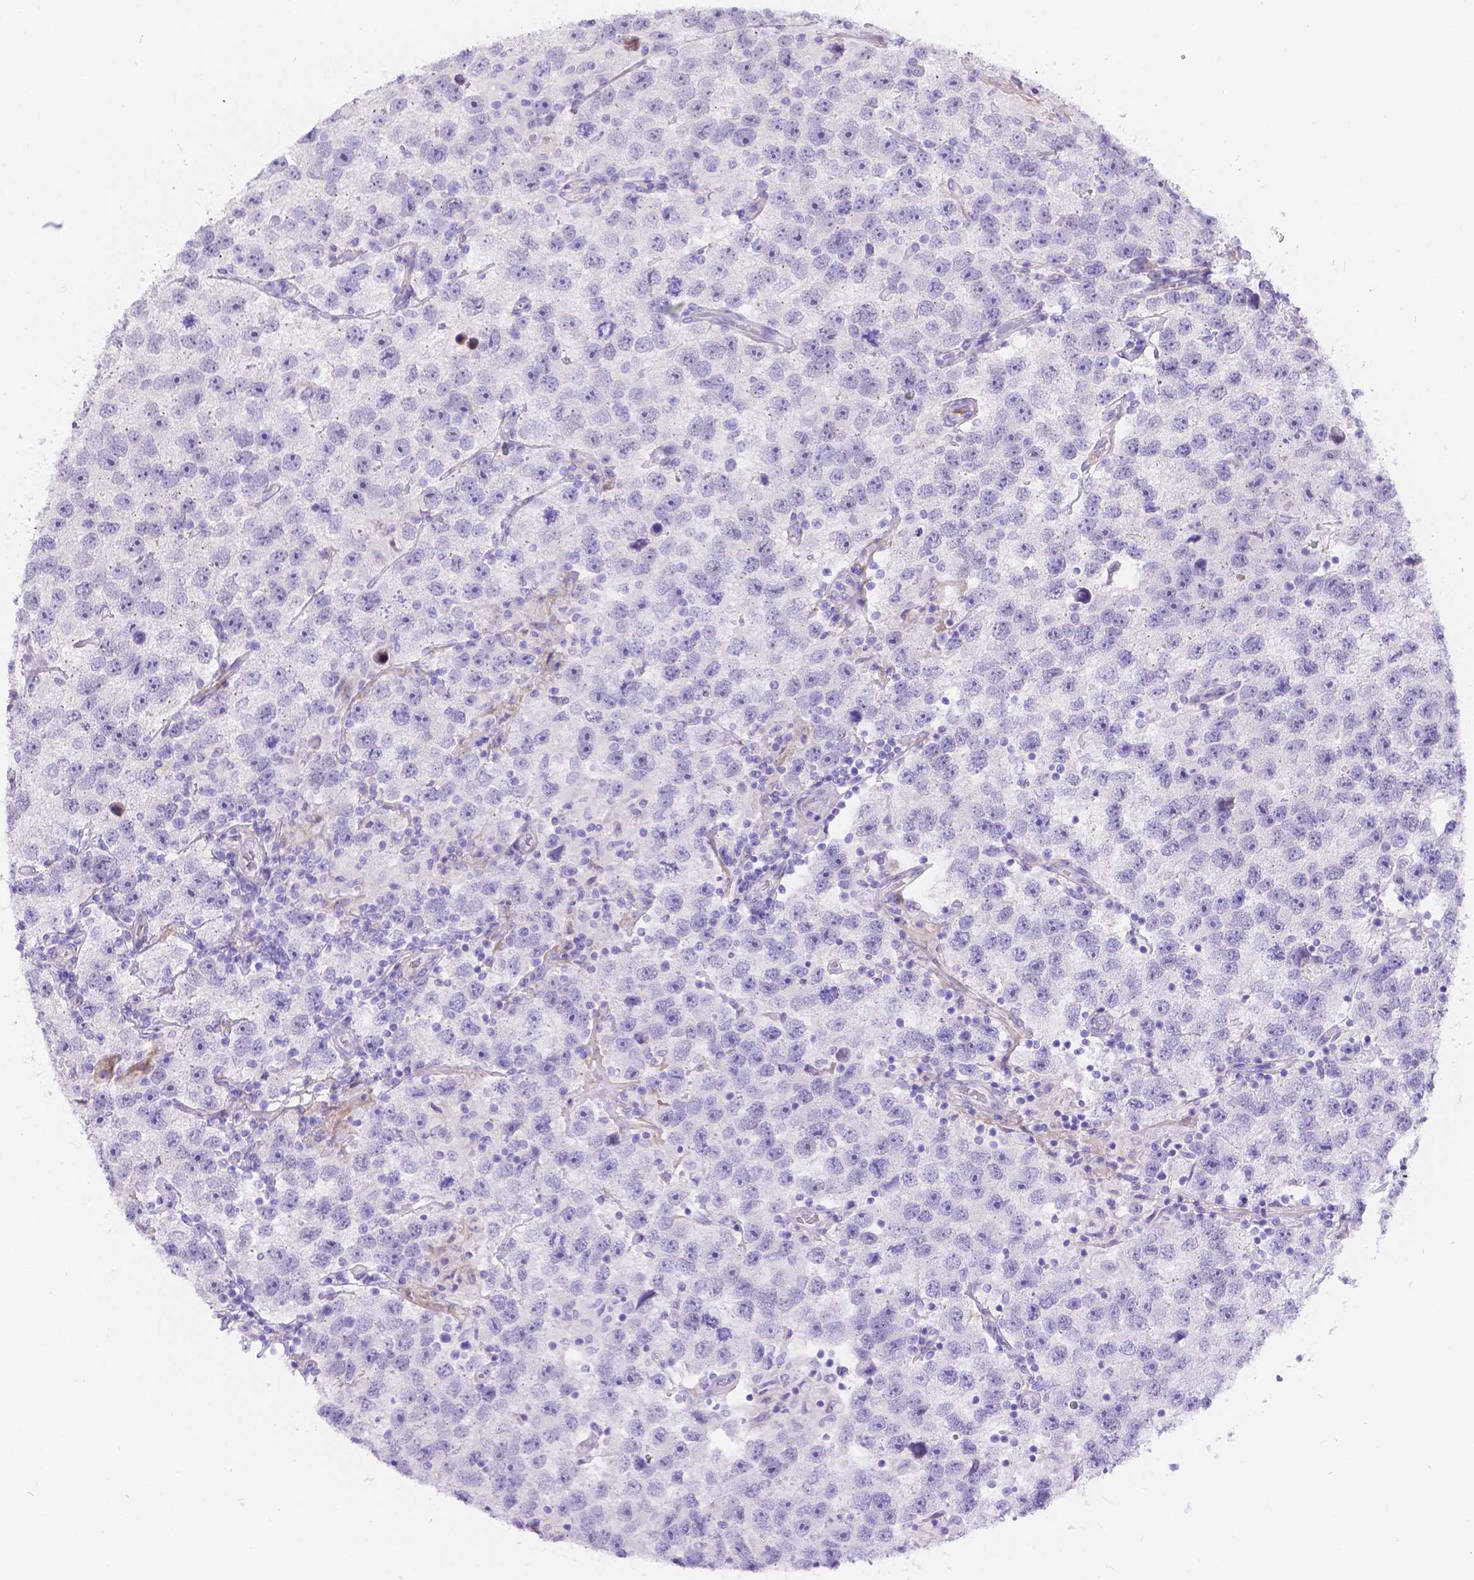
{"staining": {"intensity": "negative", "quantity": "none", "location": "none"}, "tissue": "testis cancer", "cell_type": "Tumor cells", "image_type": "cancer", "snomed": [{"axis": "morphology", "description": "Seminoma, NOS"}, {"axis": "topography", "description": "Testis"}], "caption": "Immunohistochemistry (IHC) of human seminoma (testis) displays no positivity in tumor cells. Nuclei are stained in blue.", "gene": "KLHL10", "patient": {"sex": "male", "age": 26}}